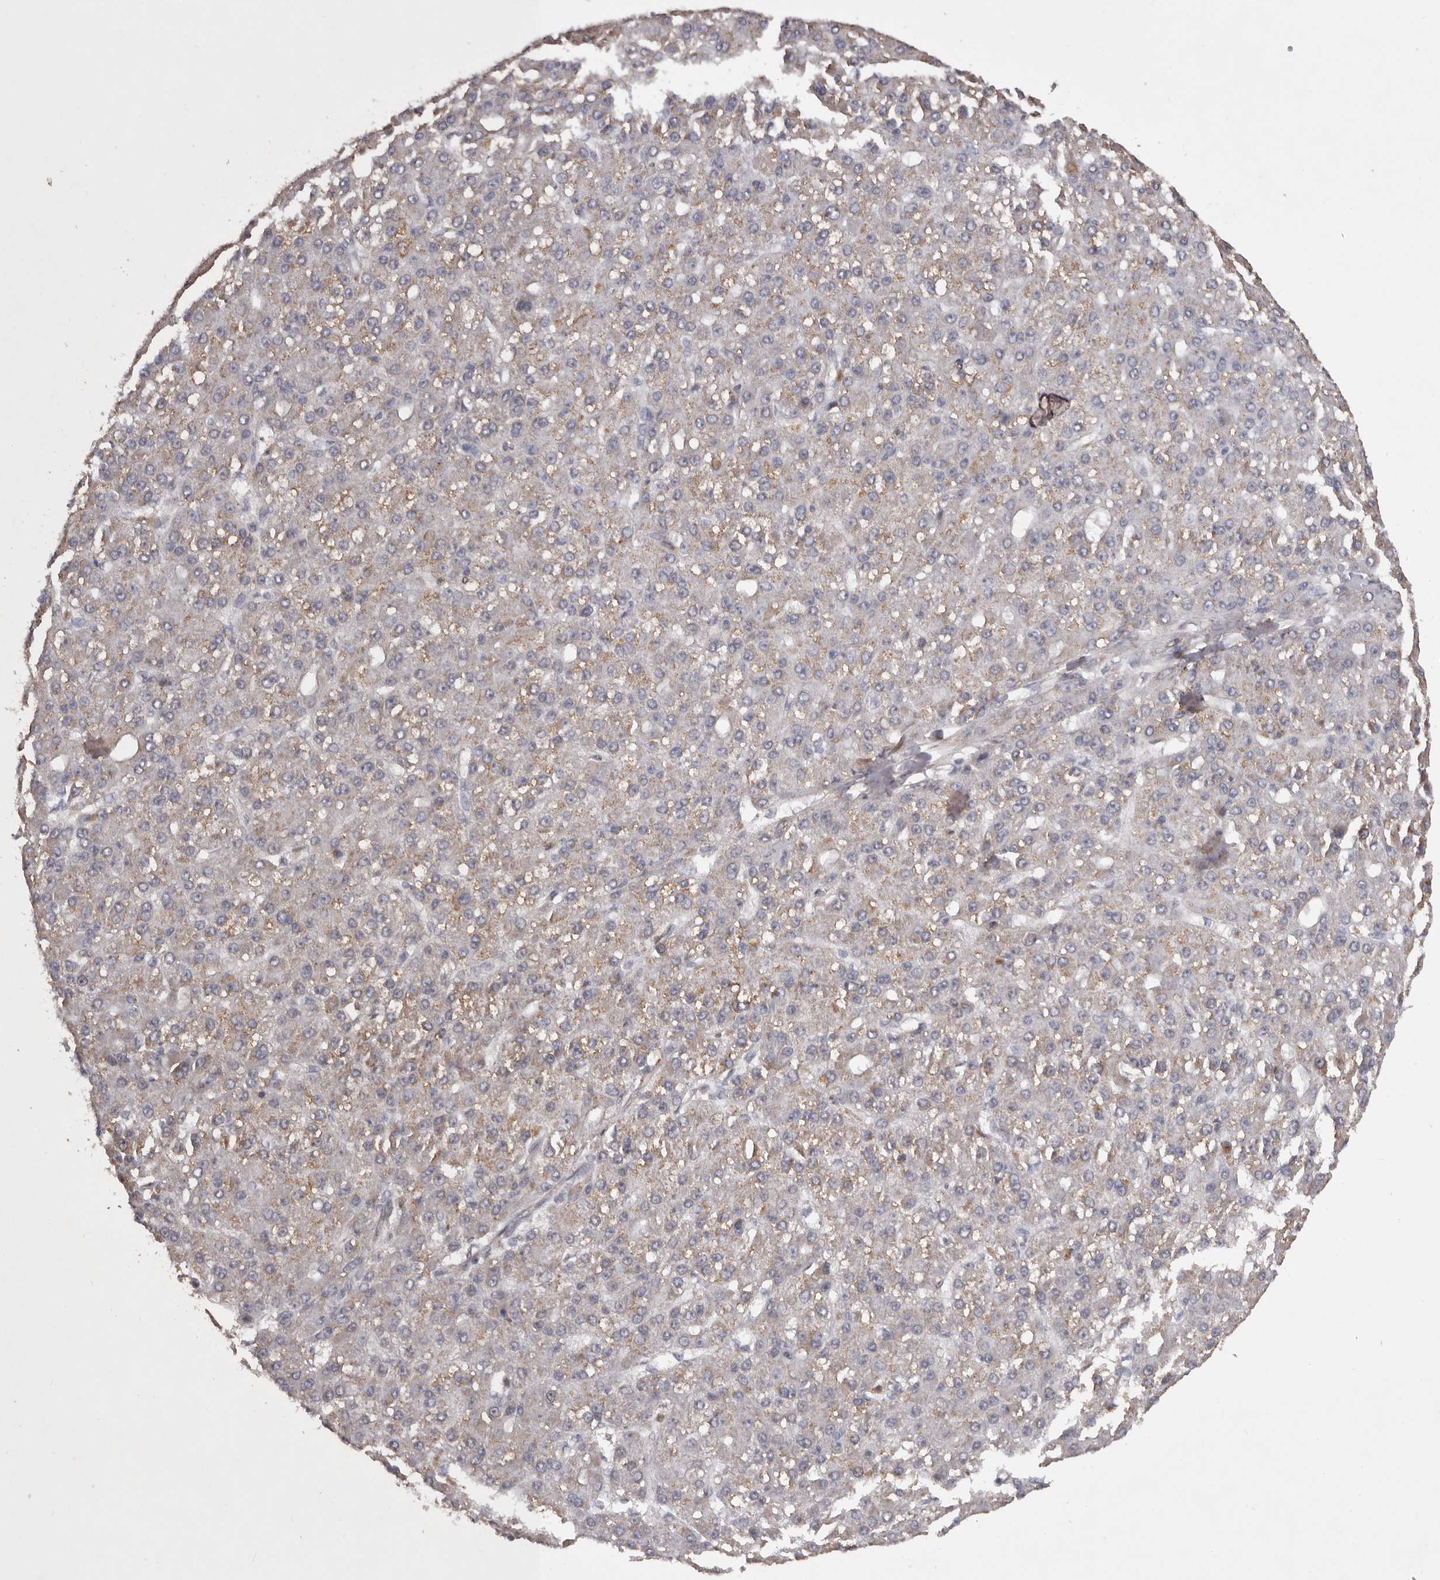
{"staining": {"intensity": "weak", "quantity": "<25%", "location": "cytoplasmic/membranous"}, "tissue": "liver cancer", "cell_type": "Tumor cells", "image_type": "cancer", "snomed": [{"axis": "morphology", "description": "Carcinoma, Hepatocellular, NOS"}, {"axis": "topography", "description": "Liver"}], "caption": "Liver cancer (hepatocellular carcinoma) was stained to show a protein in brown. There is no significant staining in tumor cells.", "gene": "GADD45B", "patient": {"sex": "male", "age": 67}}